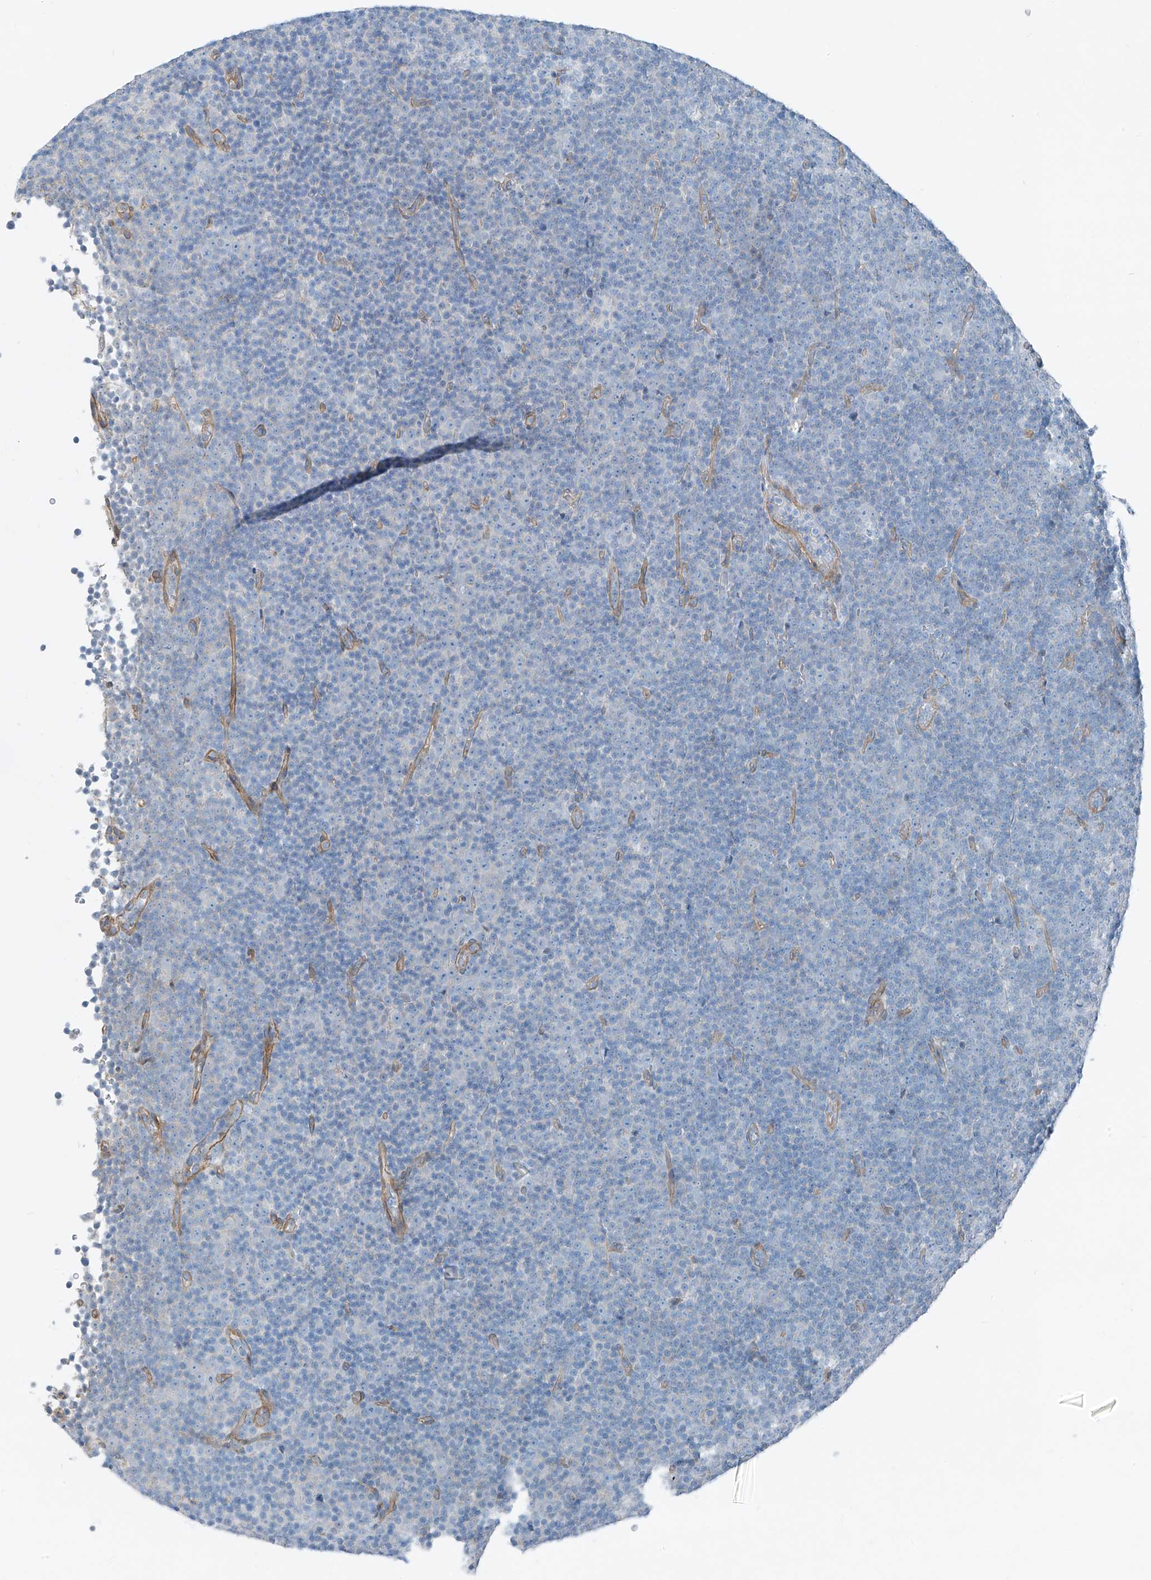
{"staining": {"intensity": "negative", "quantity": "none", "location": "none"}, "tissue": "lymphoma", "cell_type": "Tumor cells", "image_type": "cancer", "snomed": [{"axis": "morphology", "description": "Malignant lymphoma, non-Hodgkin's type, Low grade"}, {"axis": "topography", "description": "Lymph node"}], "caption": "This is an immunohistochemistry micrograph of lymphoma. There is no staining in tumor cells.", "gene": "TNS2", "patient": {"sex": "female", "age": 67}}